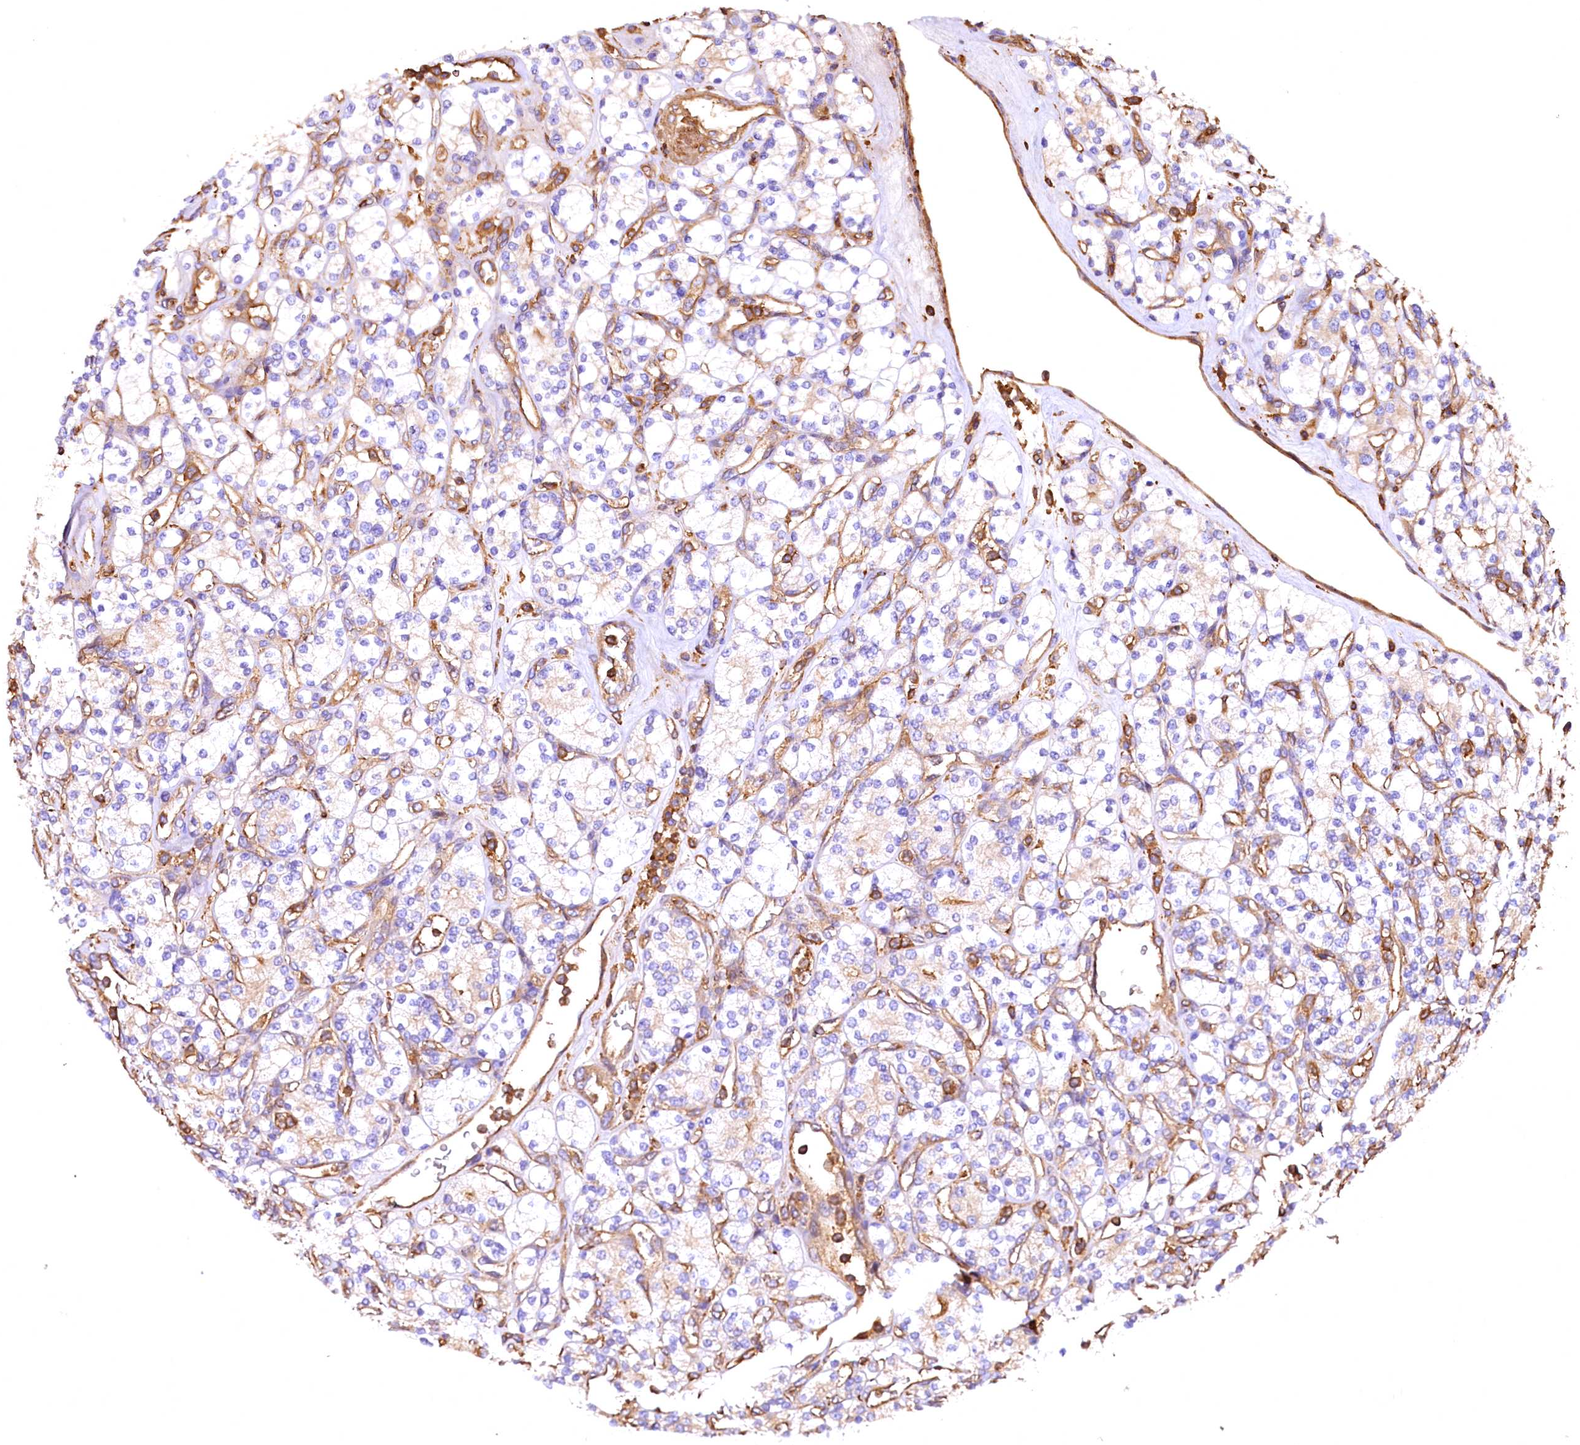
{"staining": {"intensity": "weak", "quantity": "<25%", "location": "cytoplasmic/membranous"}, "tissue": "renal cancer", "cell_type": "Tumor cells", "image_type": "cancer", "snomed": [{"axis": "morphology", "description": "Adenocarcinoma, NOS"}, {"axis": "topography", "description": "Kidney"}], "caption": "Immunohistochemistry (IHC) histopathology image of neoplastic tissue: renal cancer (adenocarcinoma) stained with DAB exhibits no significant protein positivity in tumor cells.", "gene": "RARS2", "patient": {"sex": "male", "age": 77}}